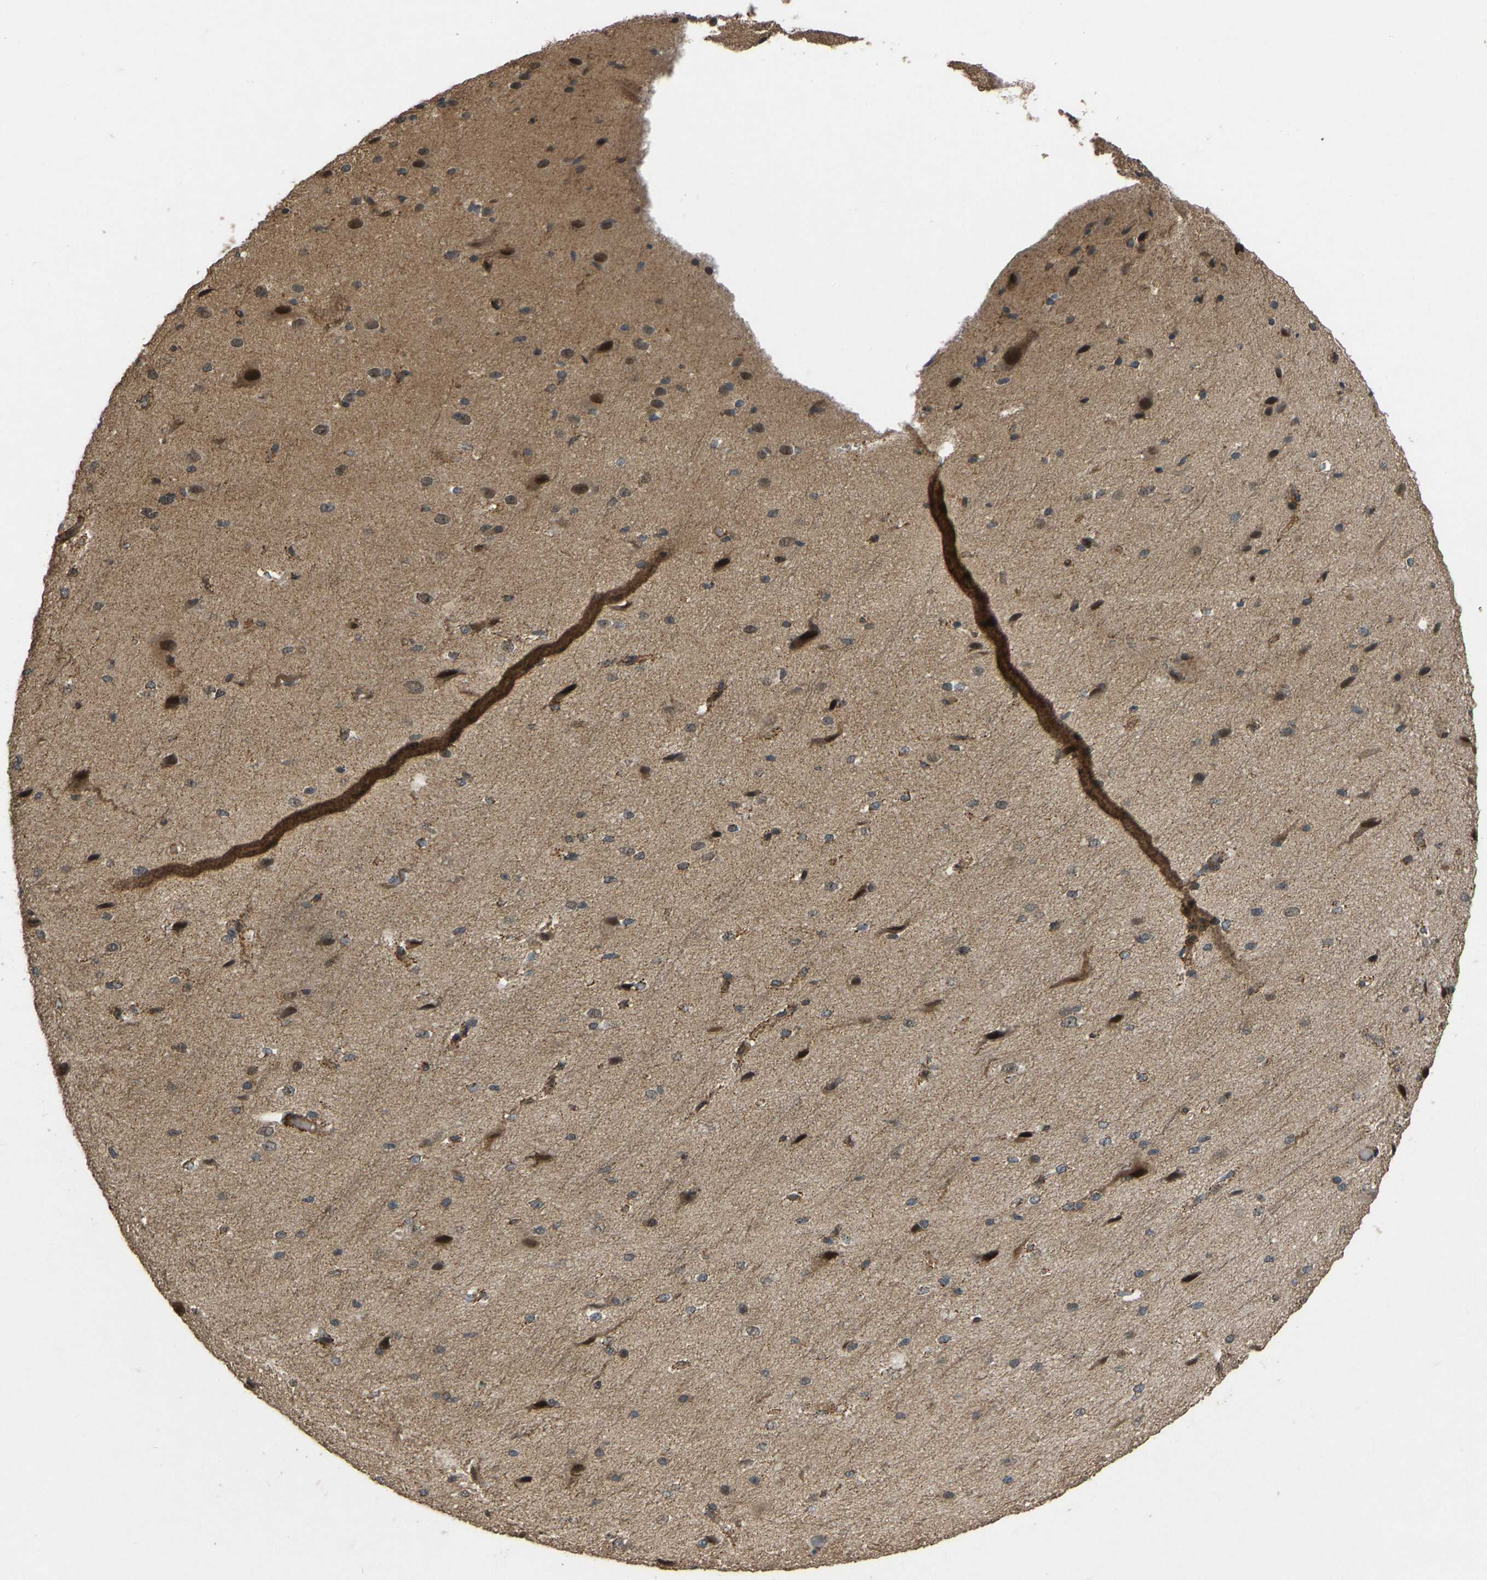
{"staining": {"intensity": "moderate", "quantity": ">75%", "location": "cytoplasmic/membranous"}, "tissue": "cerebral cortex", "cell_type": "Endothelial cells", "image_type": "normal", "snomed": [{"axis": "morphology", "description": "Normal tissue, NOS"}, {"axis": "morphology", "description": "Developmental malformation"}, {"axis": "topography", "description": "Cerebral cortex"}], "caption": "An immunohistochemistry (IHC) histopathology image of benign tissue is shown. Protein staining in brown labels moderate cytoplasmic/membranous positivity in cerebral cortex within endothelial cells. (DAB (3,3'-diaminobenzidine) IHC, brown staining for protein, blue staining for nuclei).", "gene": "ACADS", "patient": {"sex": "female", "age": 30}}